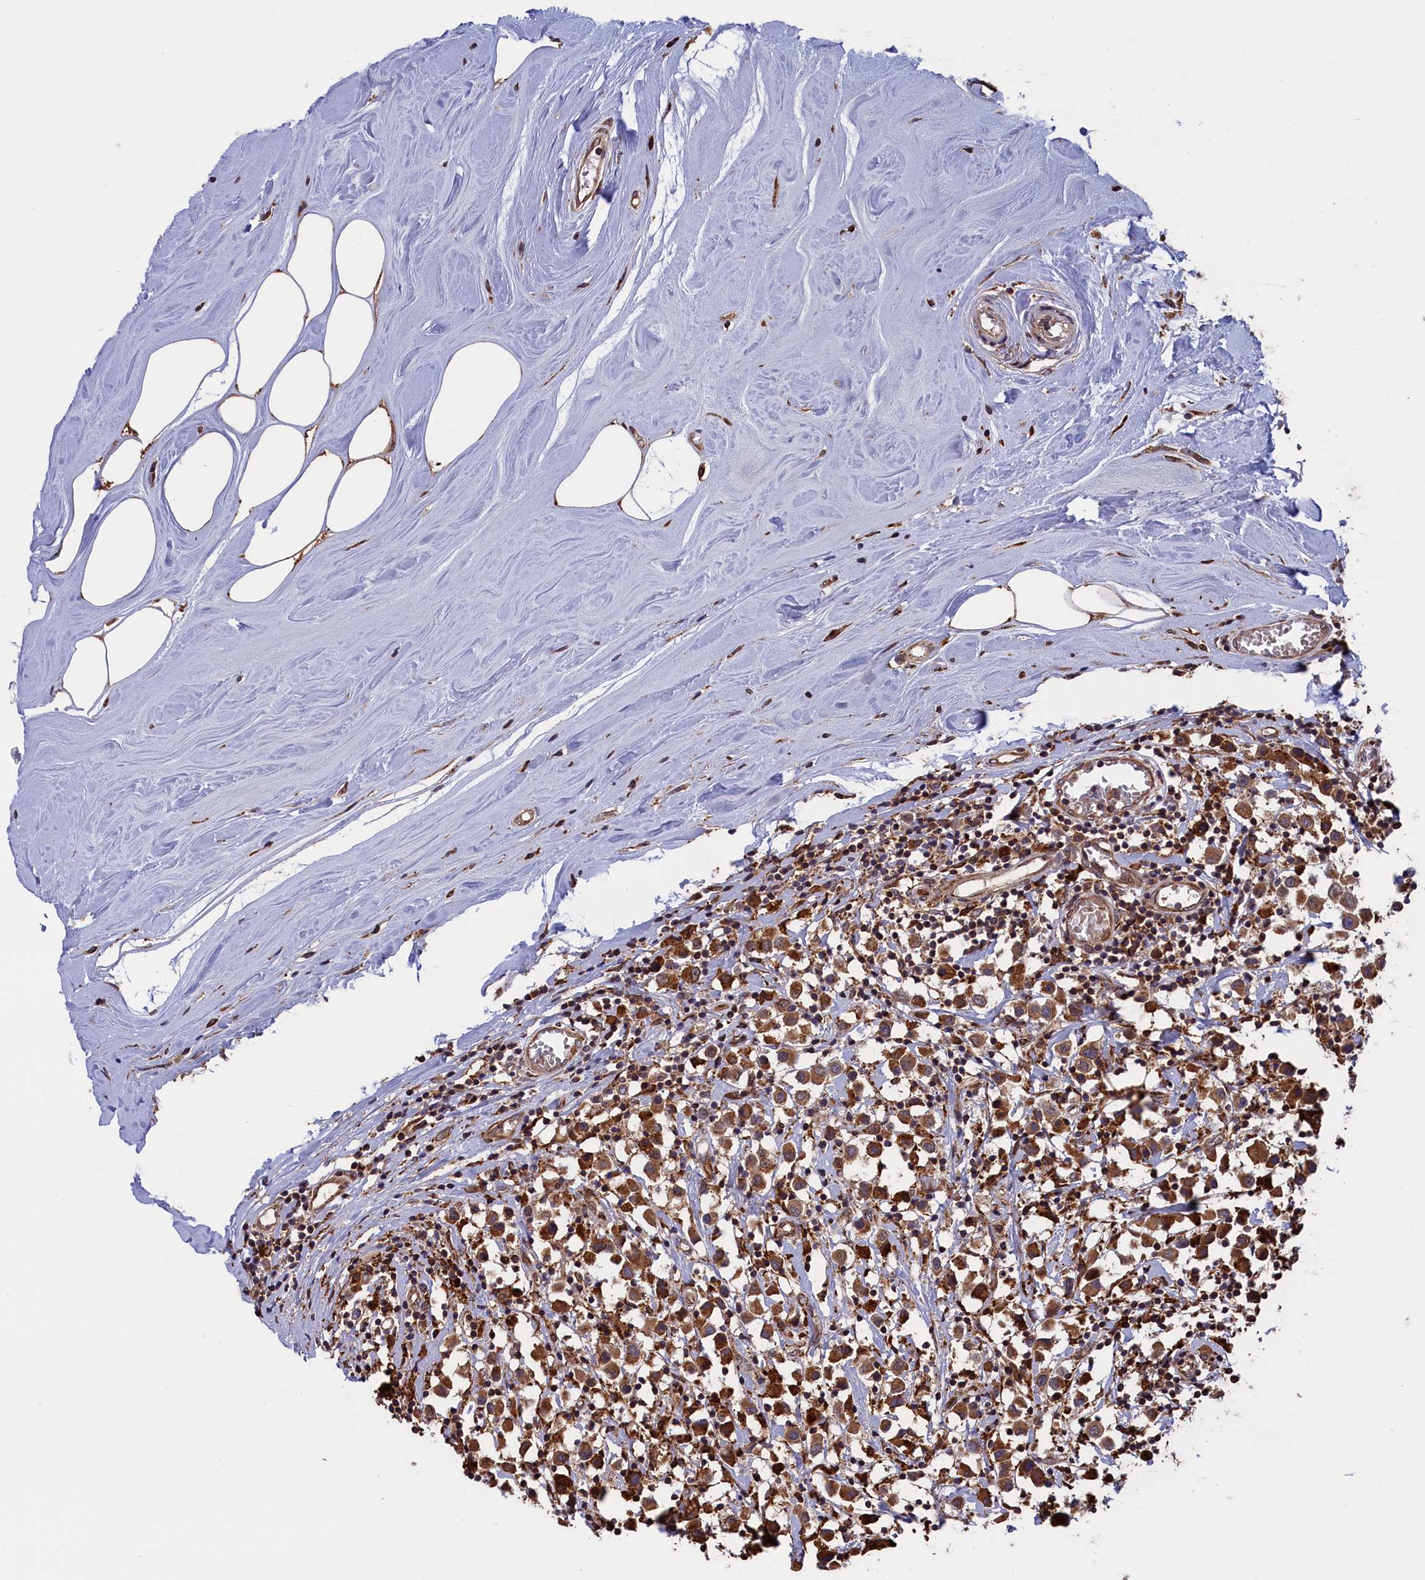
{"staining": {"intensity": "strong", "quantity": ">75%", "location": "cytoplasmic/membranous"}, "tissue": "breast cancer", "cell_type": "Tumor cells", "image_type": "cancer", "snomed": [{"axis": "morphology", "description": "Duct carcinoma"}, {"axis": "topography", "description": "Breast"}], "caption": "Breast infiltrating ductal carcinoma stained with a brown dye shows strong cytoplasmic/membranous positive expression in approximately >75% of tumor cells.", "gene": "PLA2G4C", "patient": {"sex": "female", "age": 61}}